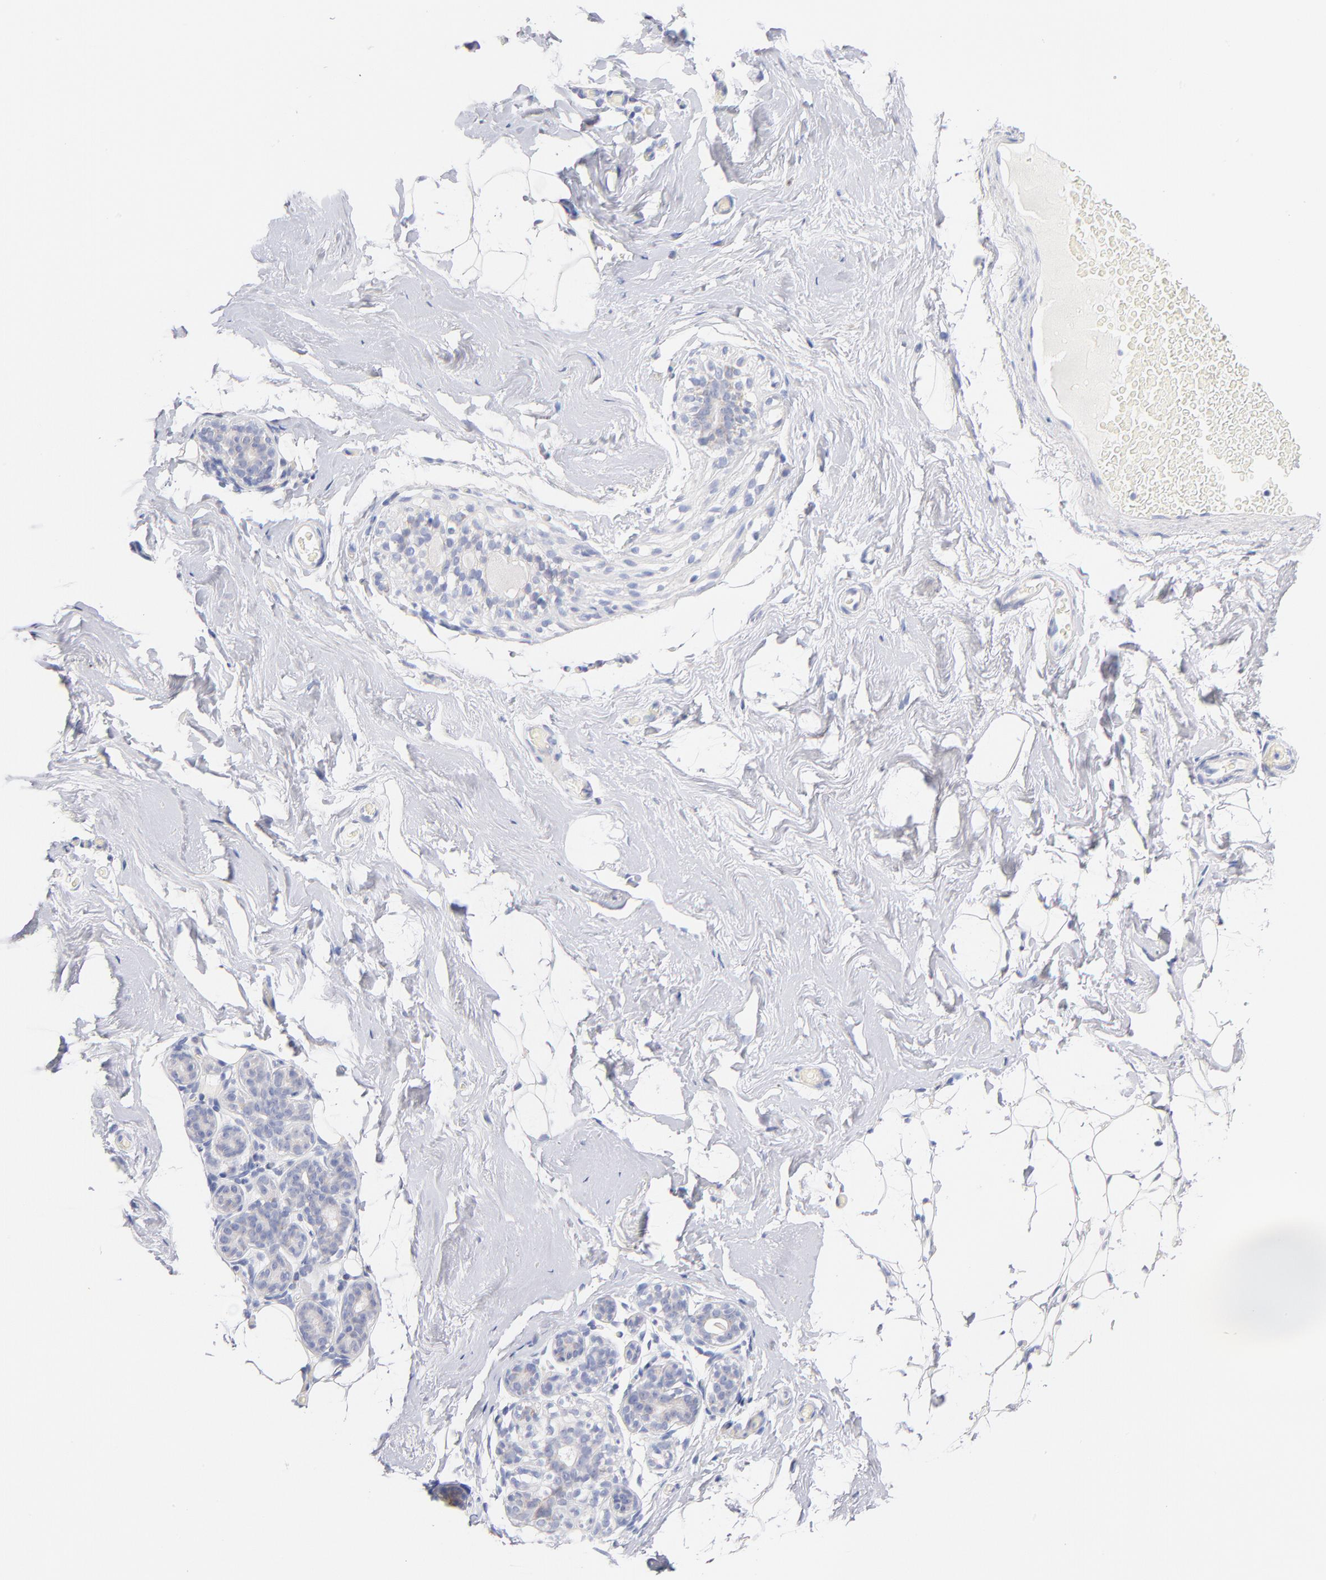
{"staining": {"intensity": "negative", "quantity": "none", "location": "none"}, "tissue": "breast", "cell_type": "Adipocytes", "image_type": "normal", "snomed": [{"axis": "morphology", "description": "Normal tissue, NOS"}, {"axis": "topography", "description": "Breast"}, {"axis": "topography", "description": "Soft tissue"}], "caption": "This micrograph is of unremarkable breast stained with IHC to label a protein in brown with the nuclei are counter-stained blue. There is no expression in adipocytes. The staining is performed using DAB (3,3'-diaminobenzidine) brown chromogen with nuclei counter-stained in using hematoxylin.", "gene": "AIFM1", "patient": {"sex": "female", "age": 75}}